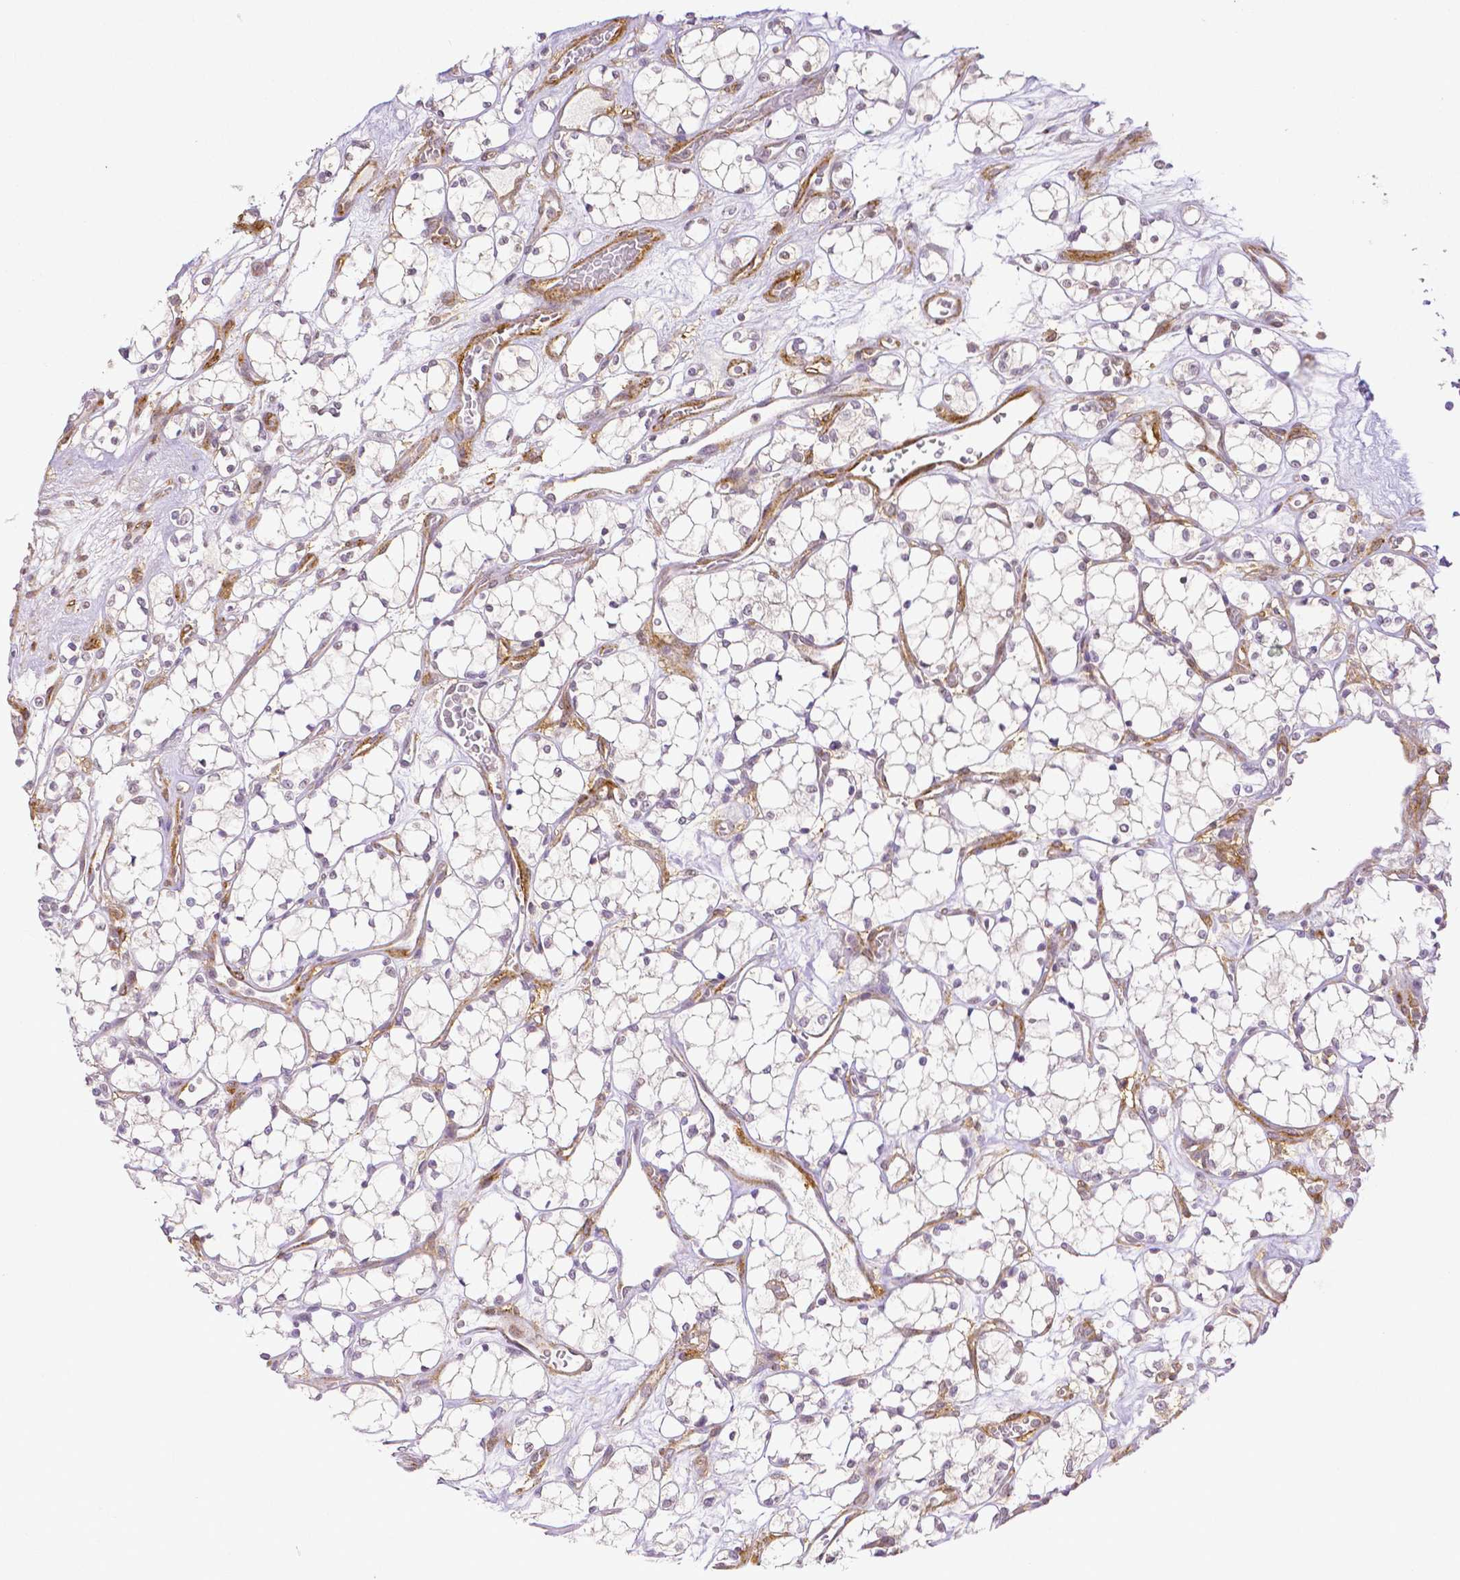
{"staining": {"intensity": "negative", "quantity": "none", "location": "none"}, "tissue": "renal cancer", "cell_type": "Tumor cells", "image_type": "cancer", "snomed": [{"axis": "morphology", "description": "Adenocarcinoma, NOS"}, {"axis": "topography", "description": "Kidney"}], "caption": "Renal adenocarcinoma was stained to show a protein in brown. There is no significant staining in tumor cells.", "gene": "THY1", "patient": {"sex": "female", "age": 69}}